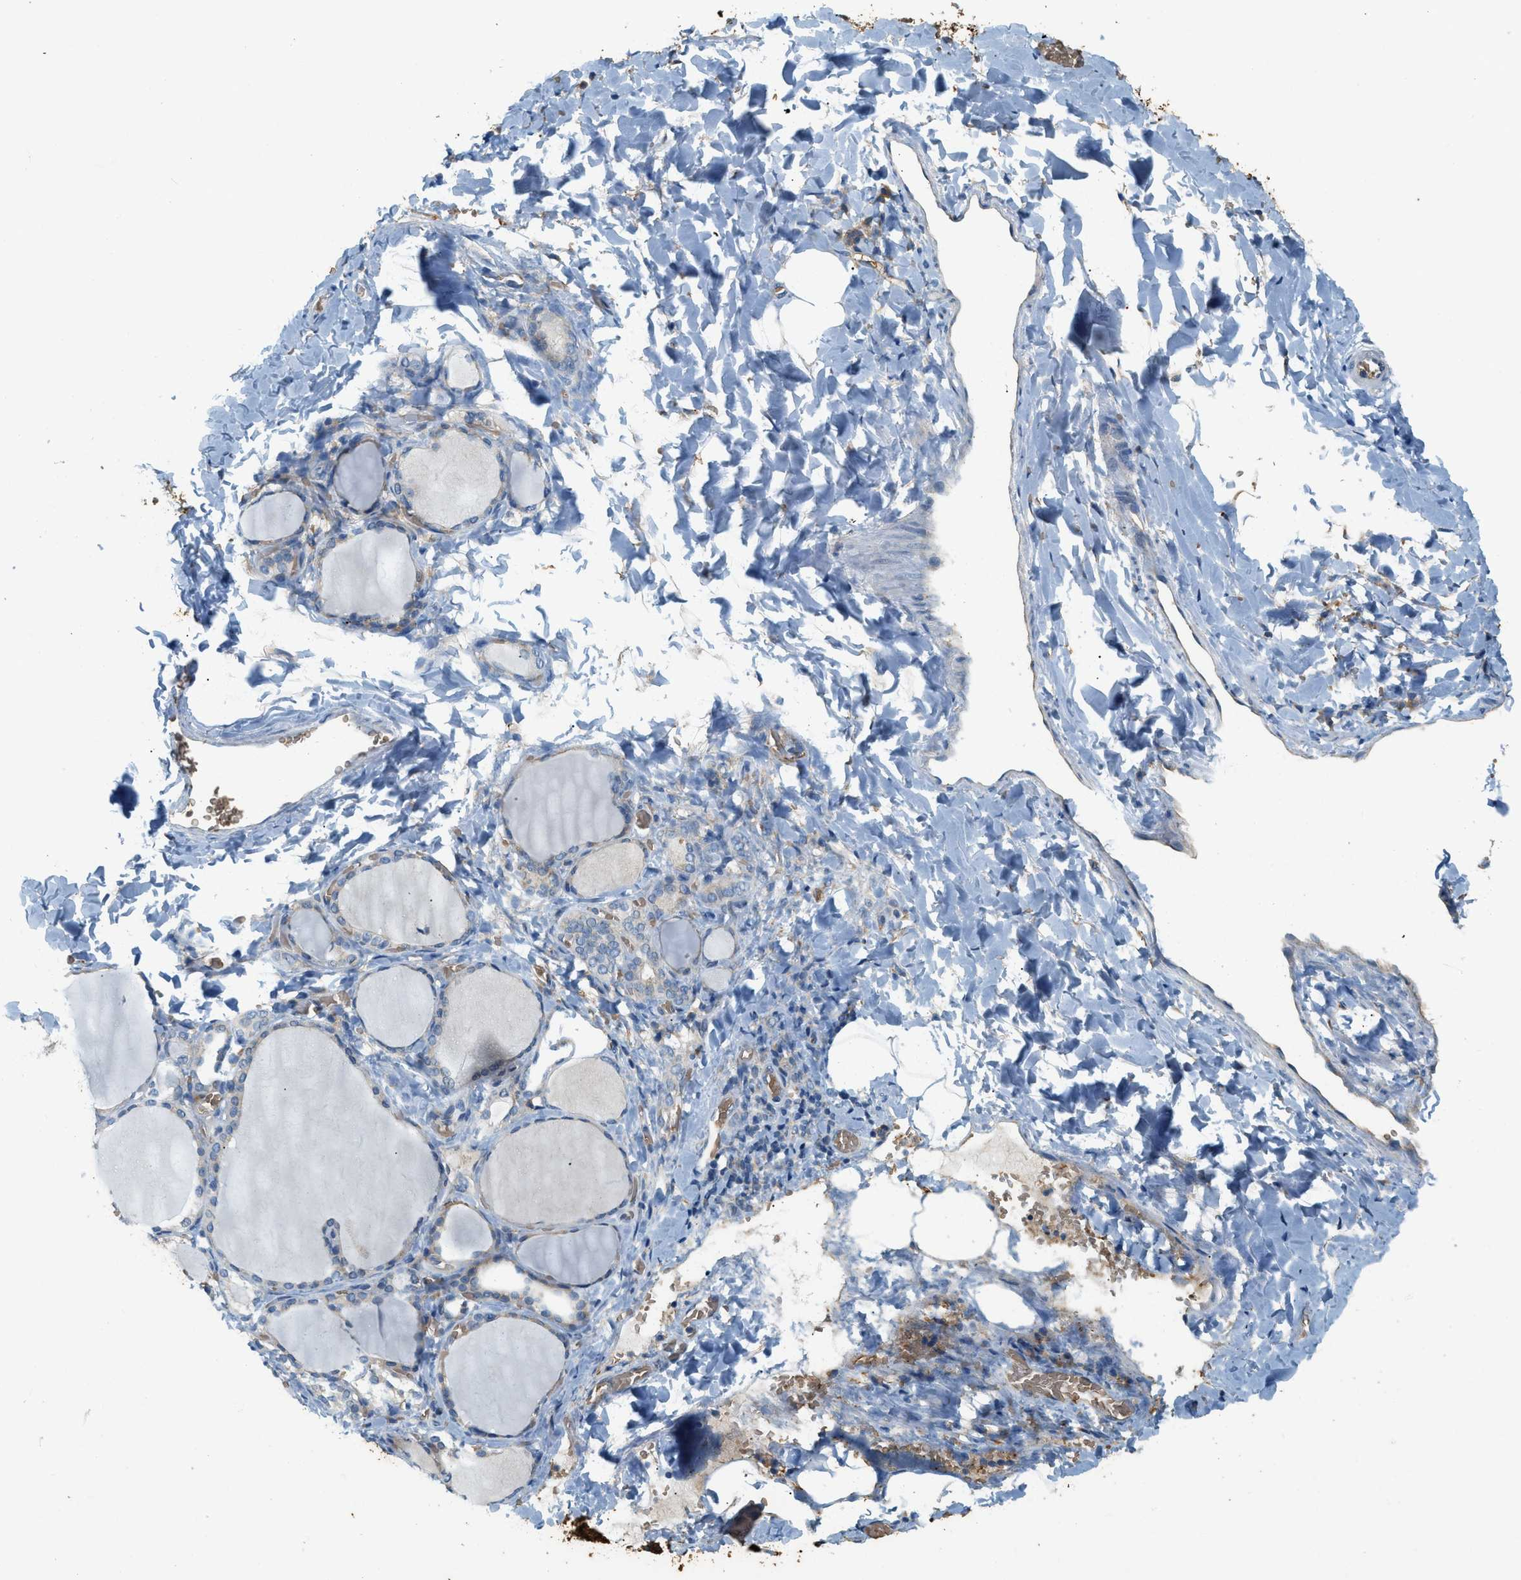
{"staining": {"intensity": "weak", "quantity": "25%-75%", "location": "cytoplasmic/membranous"}, "tissue": "thyroid gland", "cell_type": "Glandular cells", "image_type": "normal", "snomed": [{"axis": "morphology", "description": "Normal tissue, NOS"}, {"axis": "morphology", "description": "Papillary adenocarcinoma, NOS"}, {"axis": "topography", "description": "Thyroid gland"}], "caption": "Approximately 25%-75% of glandular cells in unremarkable thyroid gland show weak cytoplasmic/membranous protein expression as visualized by brown immunohistochemical staining.", "gene": "CYTH2", "patient": {"sex": "female", "age": 30}}